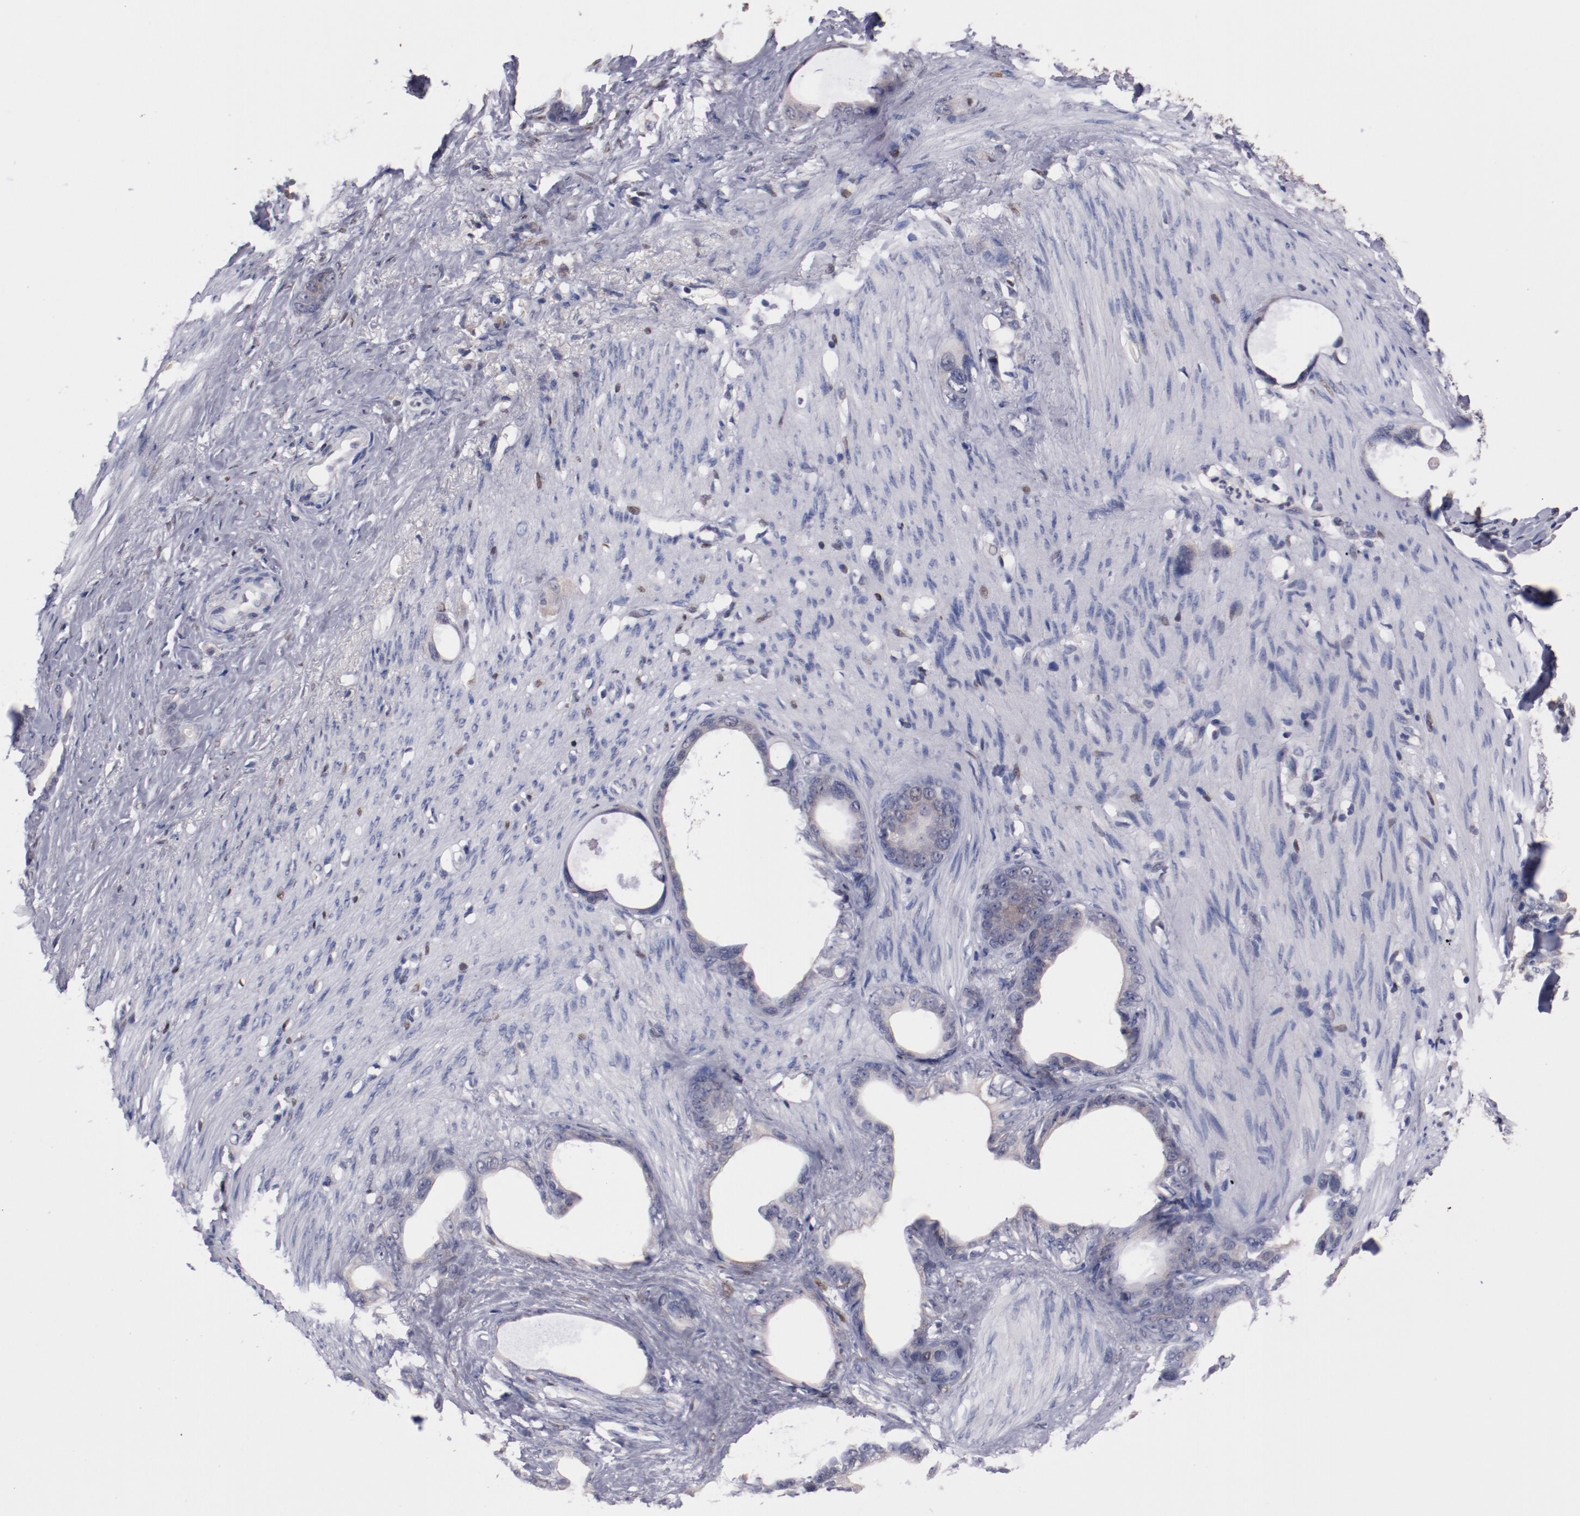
{"staining": {"intensity": "weak", "quantity": "25%-75%", "location": "cytoplasmic/membranous"}, "tissue": "stomach cancer", "cell_type": "Tumor cells", "image_type": "cancer", "snomed": [{"axis": "morphology", "description": "Adenocarcinoma, NOS"}, {"axis": "topography", "description": "Stomach"}], "caption": "Stomach cancer (adenocarcinoma) was stained to show a protein in brown. There is low levels of weak cytoplasmic/membranous positivity in approximately 25%-75% of tumor cells.", "gene": "FAM81A", "patient": {"sex": "female", "age": 75}}